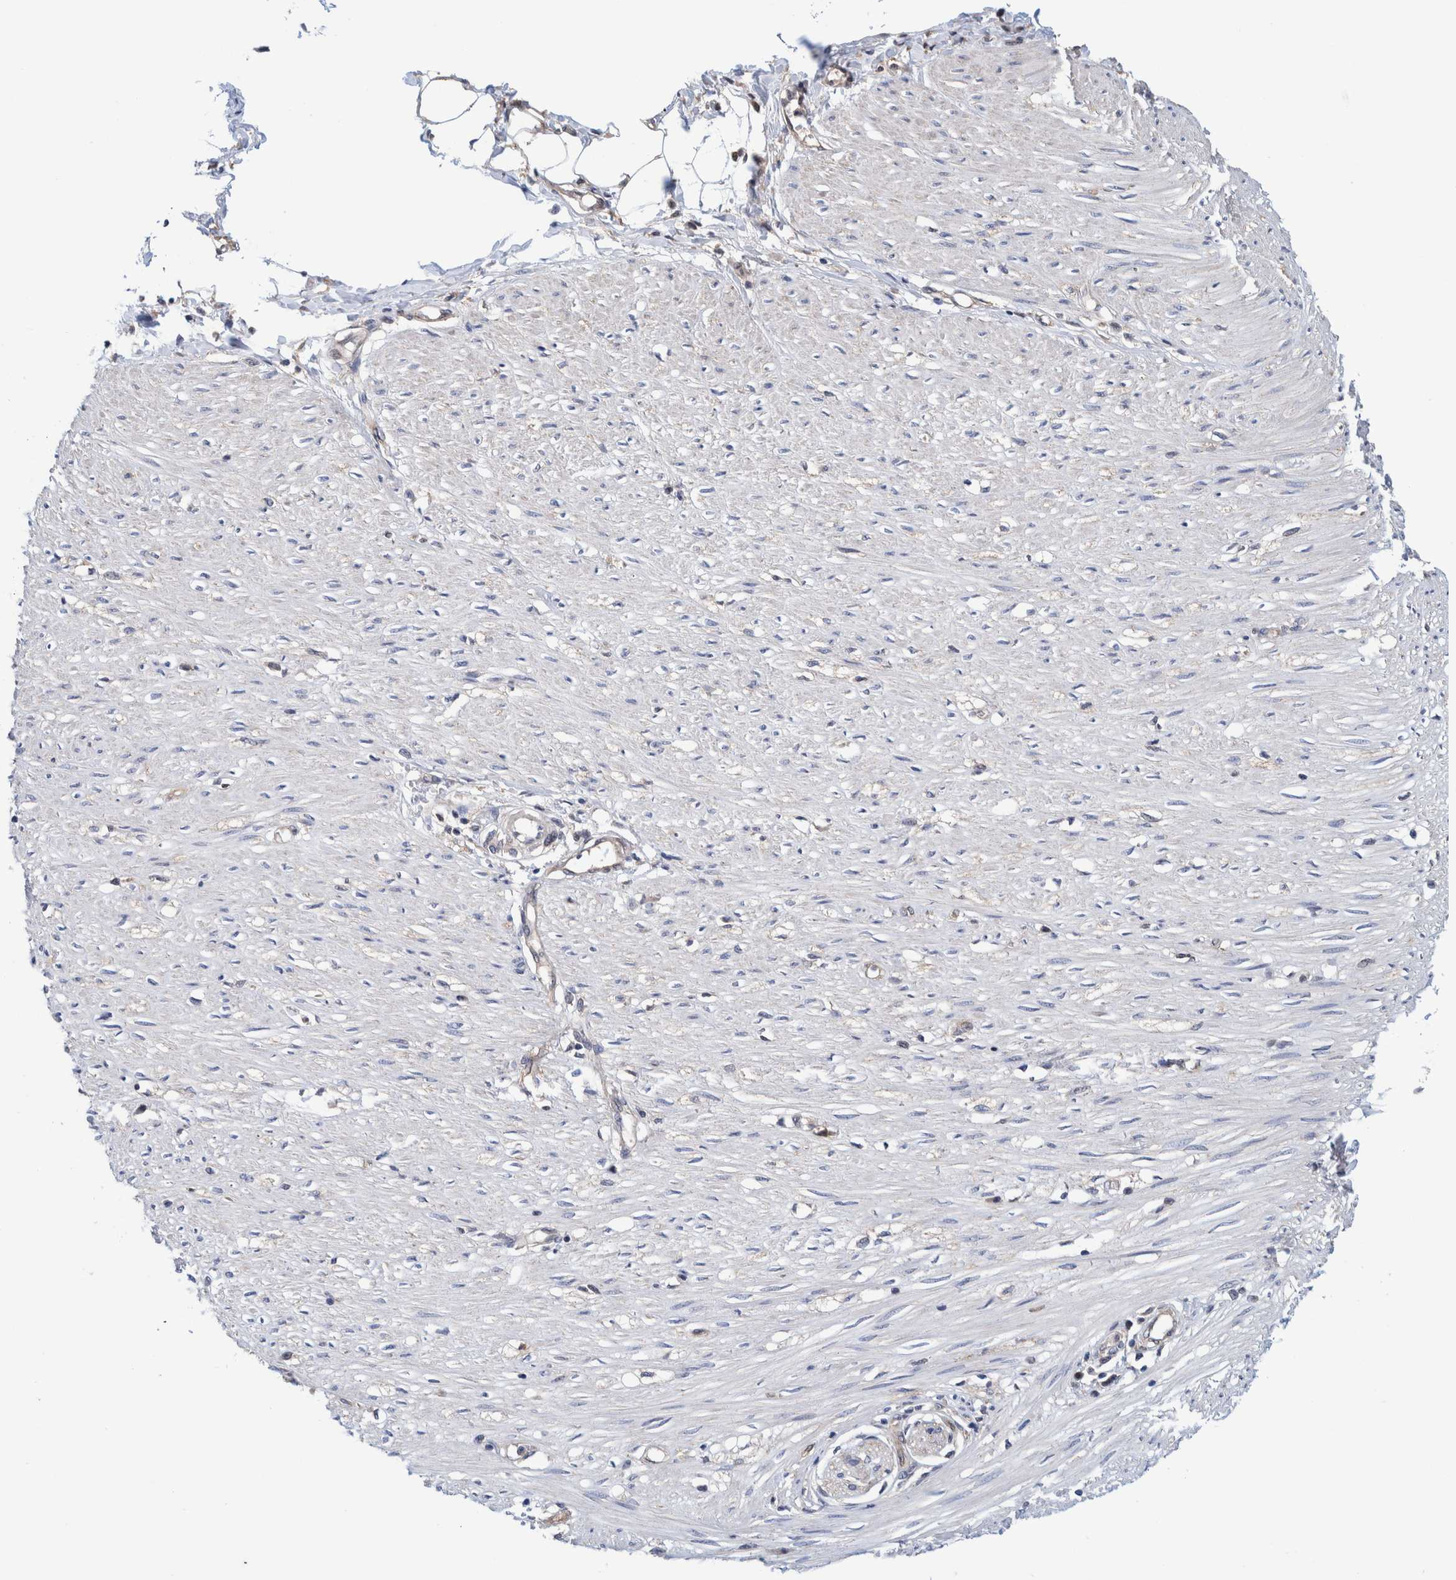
{"staining": {"intensity": "negative", "quantity": "none", "location": "none"}, "tissue": "adipose tissue", "cell_type": "Adipocytes", "image_type": "normal", "snomed": [{"axis": "morphology", "description": "Normal tissue, NOS"}, {"axis": "morphology", "description": "Adenocarcinoma, NOS"}, {"axis": "topography", "description": "Colon"}, {"axis": "topography", "description": "Peripheral nerve tissue"}], "caption": "Image shows no protein staining in adipocytes of benign adipose tissue.", "gene": "PFAS", "patient": {"sex": "male", "age": 14}}